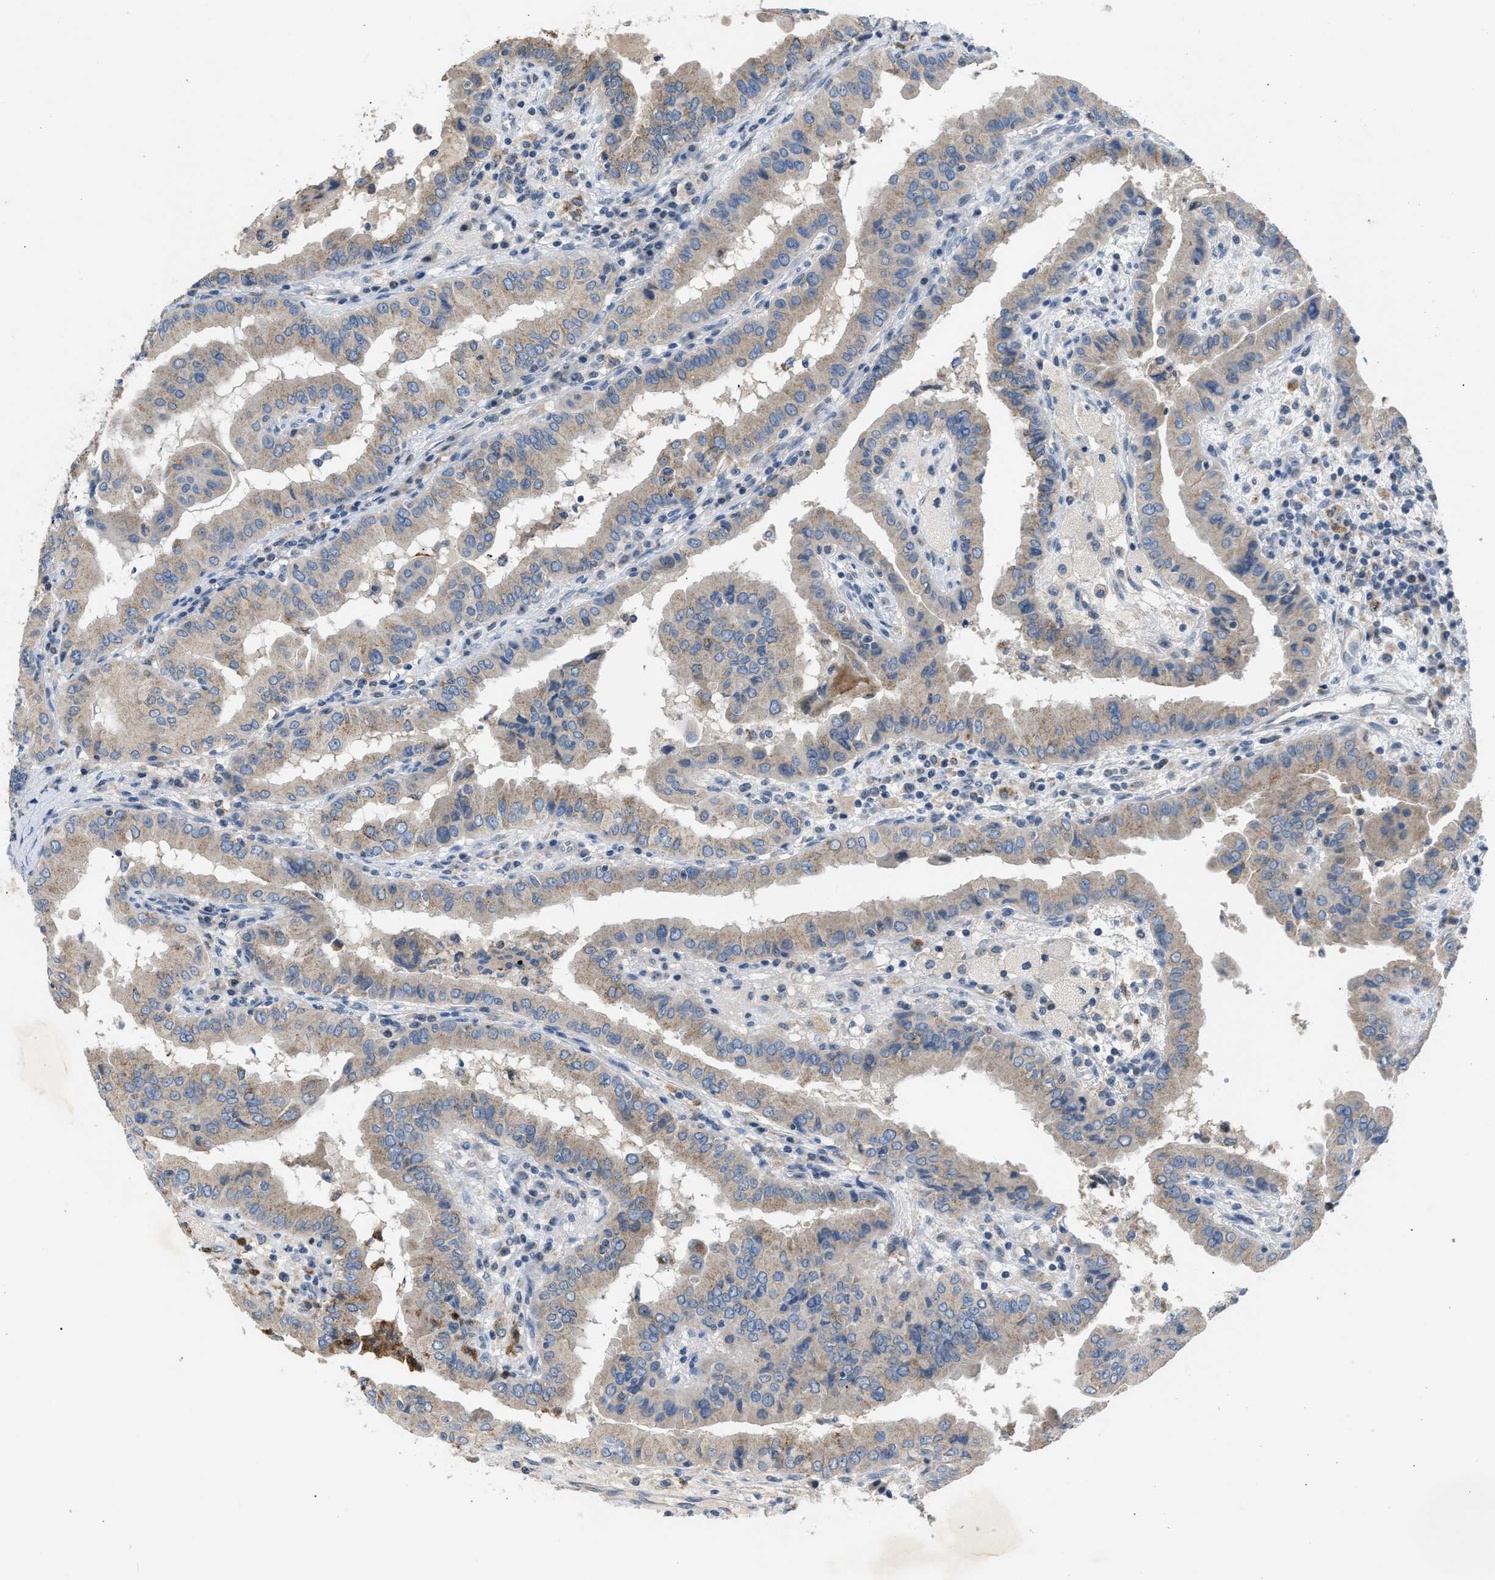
{"staining": {"intensity": "weak", "quantity": "25%-75%", "location": "cytoplasmic/membranous"}, "tissue": "thyroid cancer", "cell_type": "Tumor cells", "image_type": "cancer", "snomed": [{"axis": "morphology", "description": "Papillary adenocarcinoma, NOS"}, {"axis": "topography", "description": "Thyroid gland"}], "caption": "DAB (3,3'-diaminobenzidine) immunohistochemical staining of papillary adenocarcinoma (thyroid) shows weak cytoplasmic/membranous protein expression in approximately 25%-75% of tumor cells.", "gene": "TOMM34", "patient": {"sex": "male", "age": 33}}